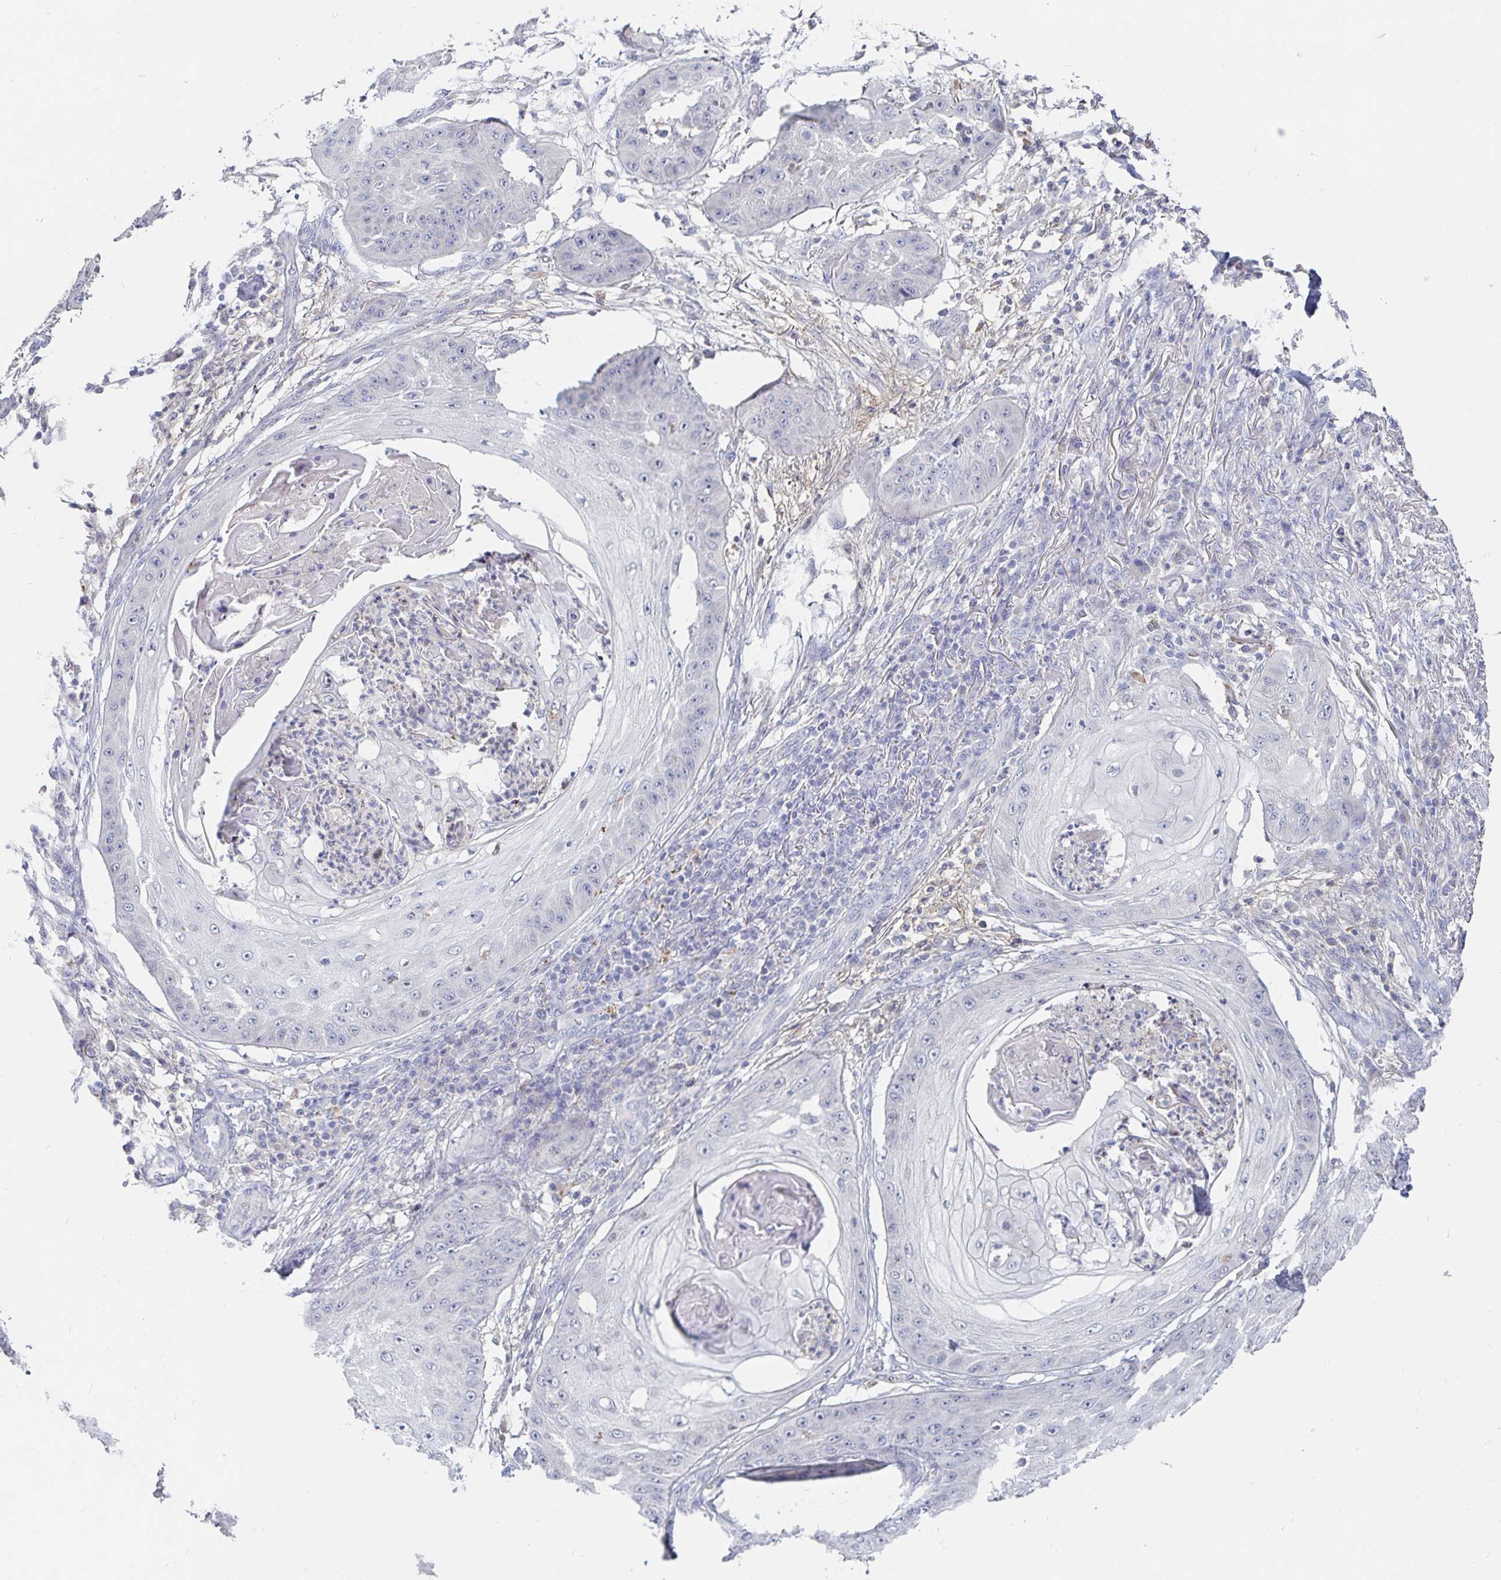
{"staining": {"intensity": "negative", "quantity": "none", "location": "none"}, "tissue": "skin cancer", "cell_type": "Tumor cells", "image_type": "cancer", "snomed": [{"axis": "morphology", "description": "Squamous cell carcinoma, NOS"}, {"axis": "topography", "description": "Skin"}], "caption": "Immunohistochemical staining of skin squamous cell carcinoma shows no significant expression in tumor cells.", "gene": "SPPL3", "patient": {"sex": "male", "age": 70}}